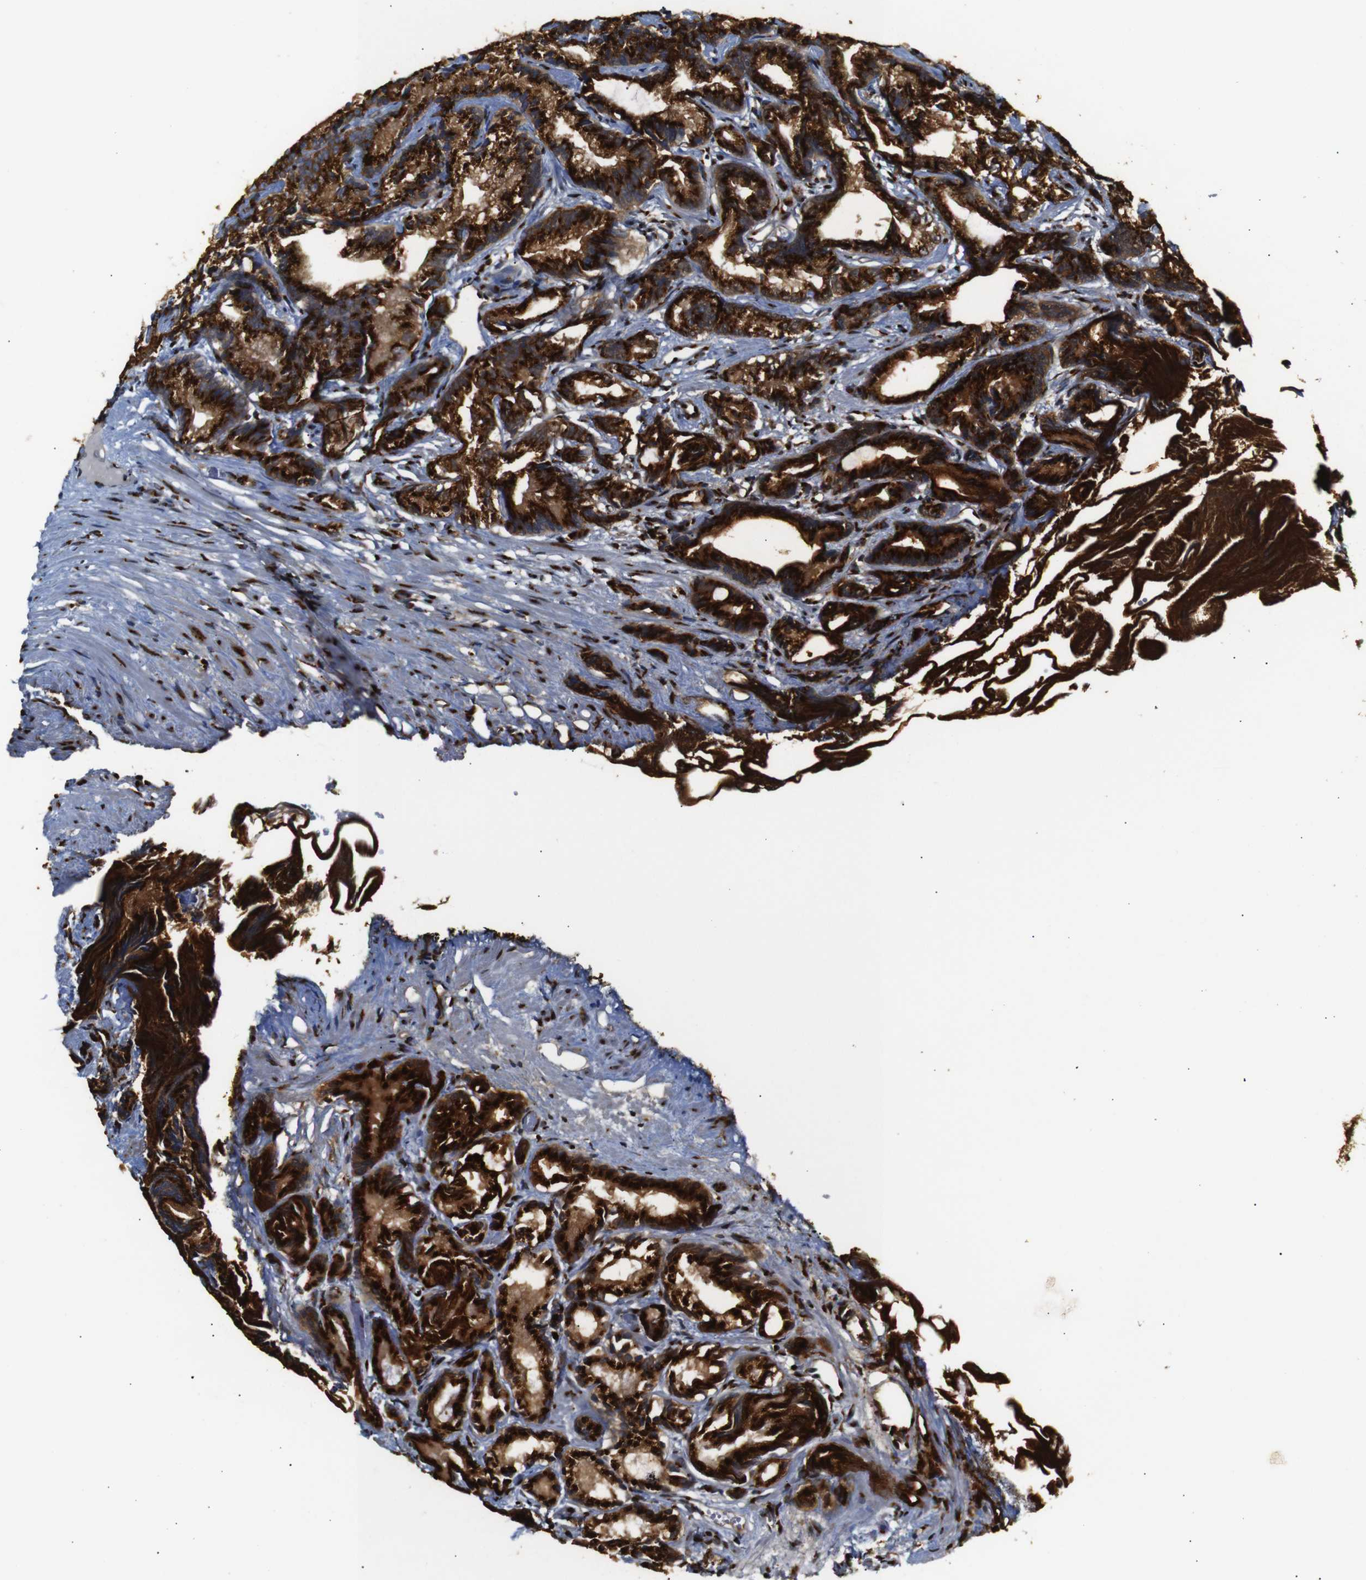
{"staining": {"intensity": "strong", "quantity": ">75%", "location": "cytoplasmic/membranous"}, "tissue": "prostate cancer", "cell_type": "Tumor cells", "image_type": "cancer", "snomed": [{"axis": "morphology", "description": "Adenocarcinoma, Low grade"}, {"axis": "topography", "description": "Prostate"}], "caption": "A brown stain shows strong cytoplasmic/membranous positivity of a protein in human low-grade adenocarcinoma (prostate) tumor cells.", "gene": "TGOLN2", "patient": {"sex": "male", "age": 89}}